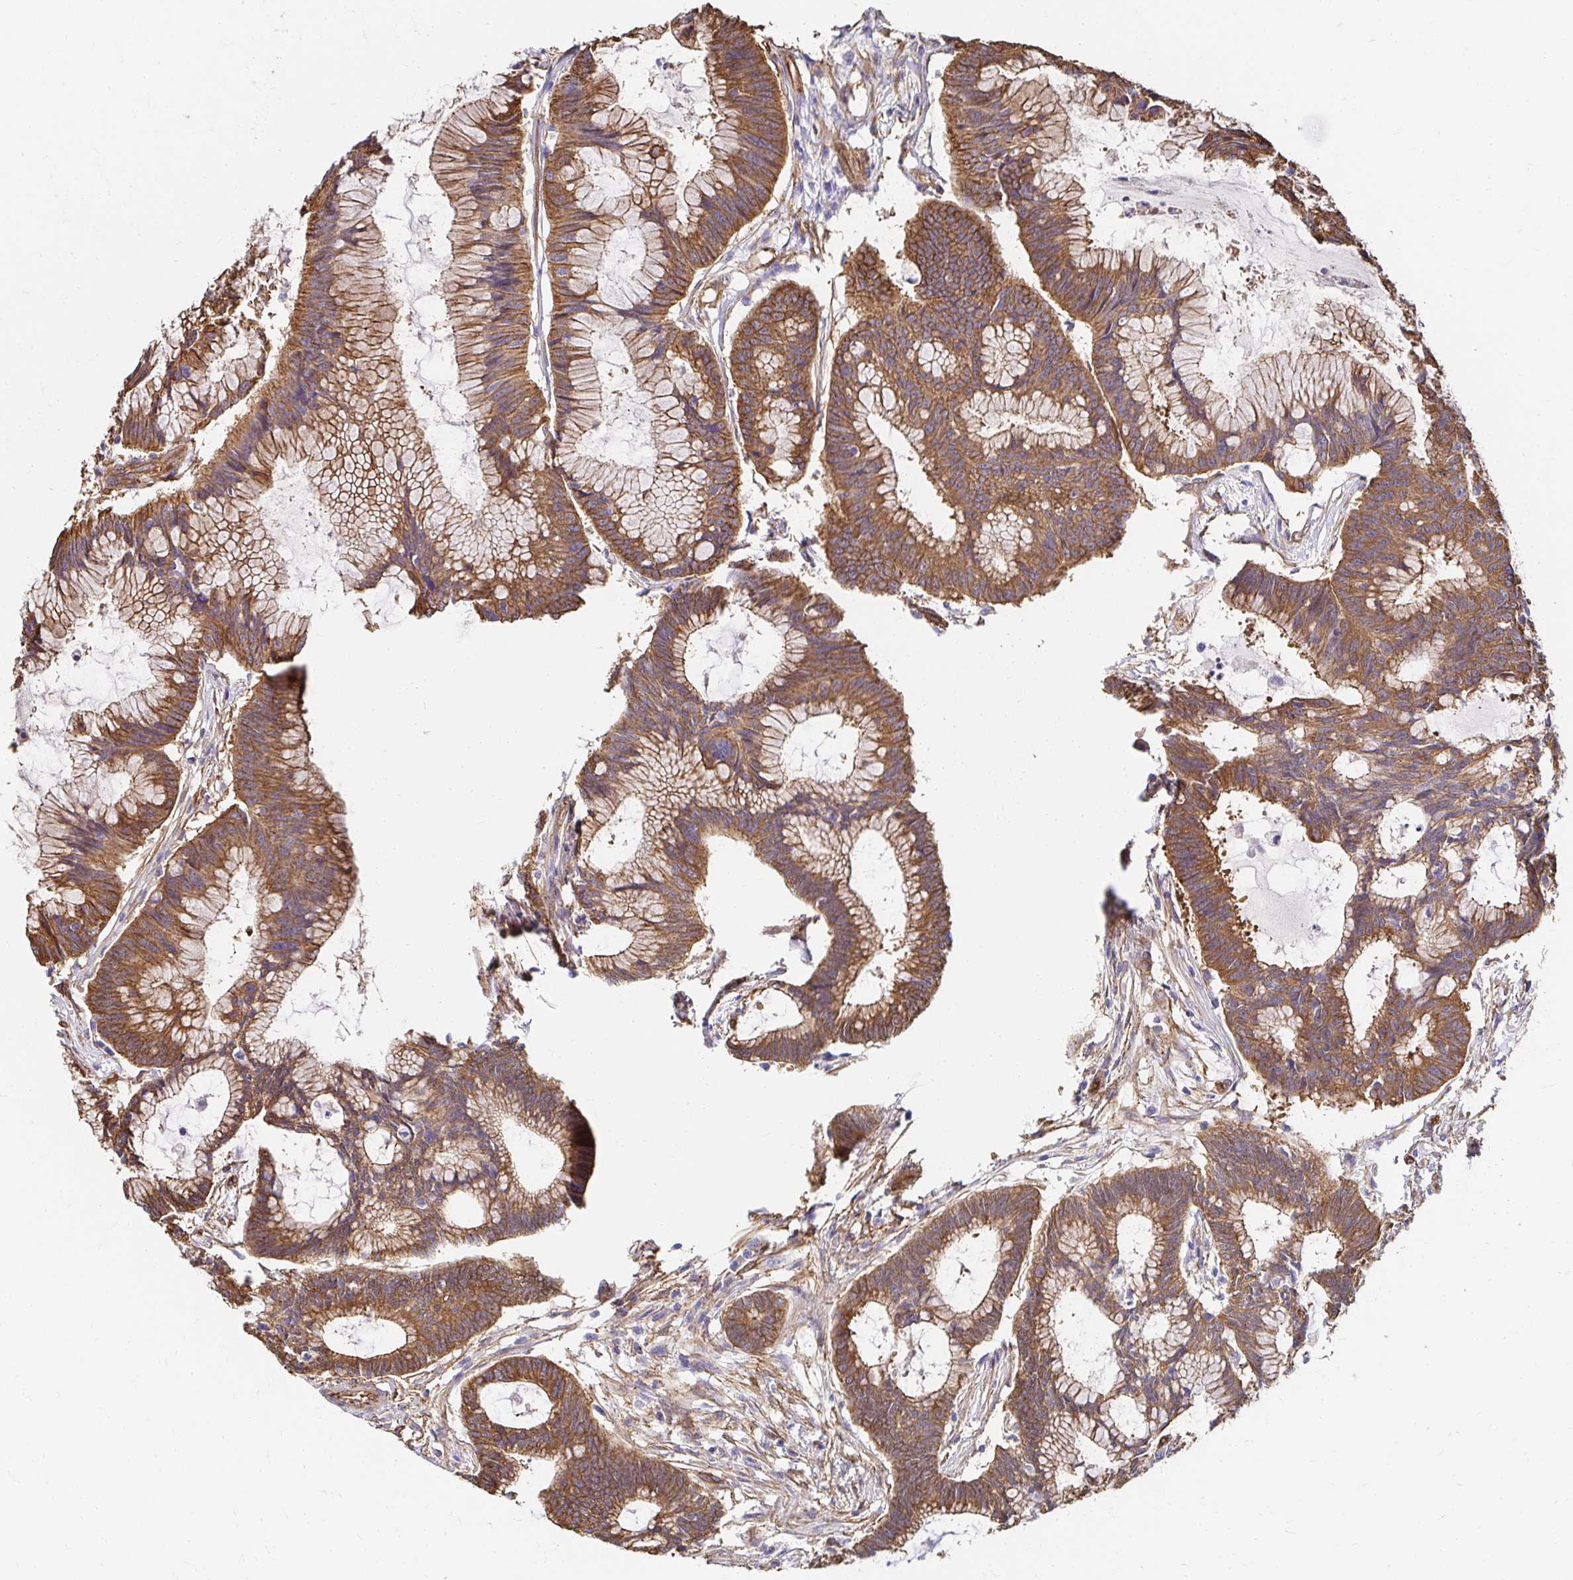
{"staining": {"intensity": "moderate", "quantity": ">75%", "location": "cytoplasmic/membranous"}, "tissue": "colorectal cancer", "cell_type": "Tumor cells", "image_type": "cancer", "snomed": [{"axis": "morphology", "description": "Adenocarcinoma, NOS"}, {"axis": "topography", "description": "Colon"}], "caption": "Colorectal cancer (adenocarcinoma) stained with a brown dye exhibits moderate cytoplasmic/membranous positive staining in about >75% of tumor cells.", "gene": "CTTN", "patient": {"sex": "female", "age": 78}}